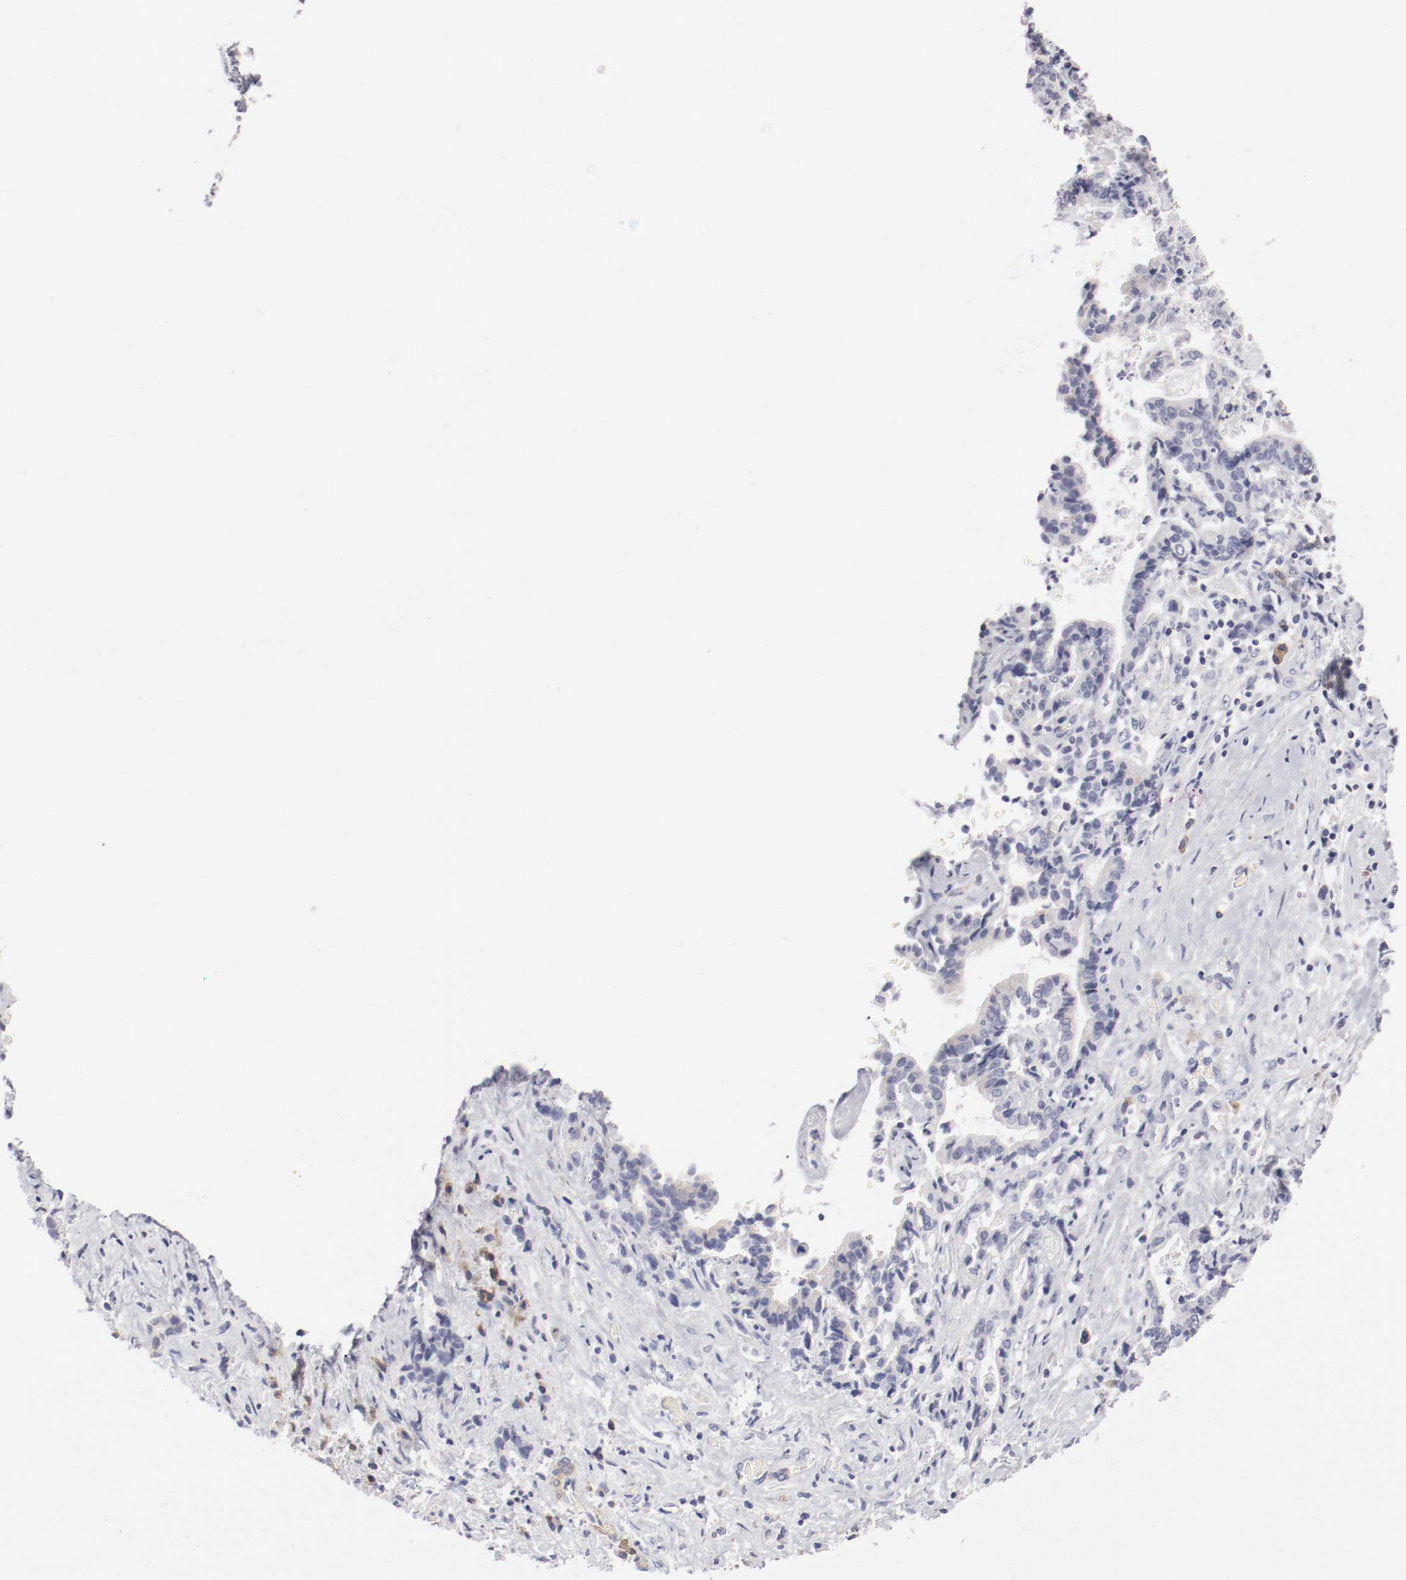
{"staining": {"intensity": "weak", "quantity": "25%-75%", "location": "cytoplasmic/membranous"}, "tissue": "liver cancer", "cell_type": "Tumor cells", "image_type": "cancer", "snomed": [{"axis": "morphology", "description": "Cholangiocarcinoma"}, {"axis": "topography", "description": "Liver"}], "caption": "IHC histopathology image of neoplastic tissue: liver cancer (cholangiocarcinoma) stained using immunohistochemistry shows low levels of weak protein expression localized specifically in the cytoplasmic/membranous of tumor cells, appearing as a cytoplasmic/membranous brown color.", "gene": "LAX1", "patient": {"sex": "male", "age": 57}}